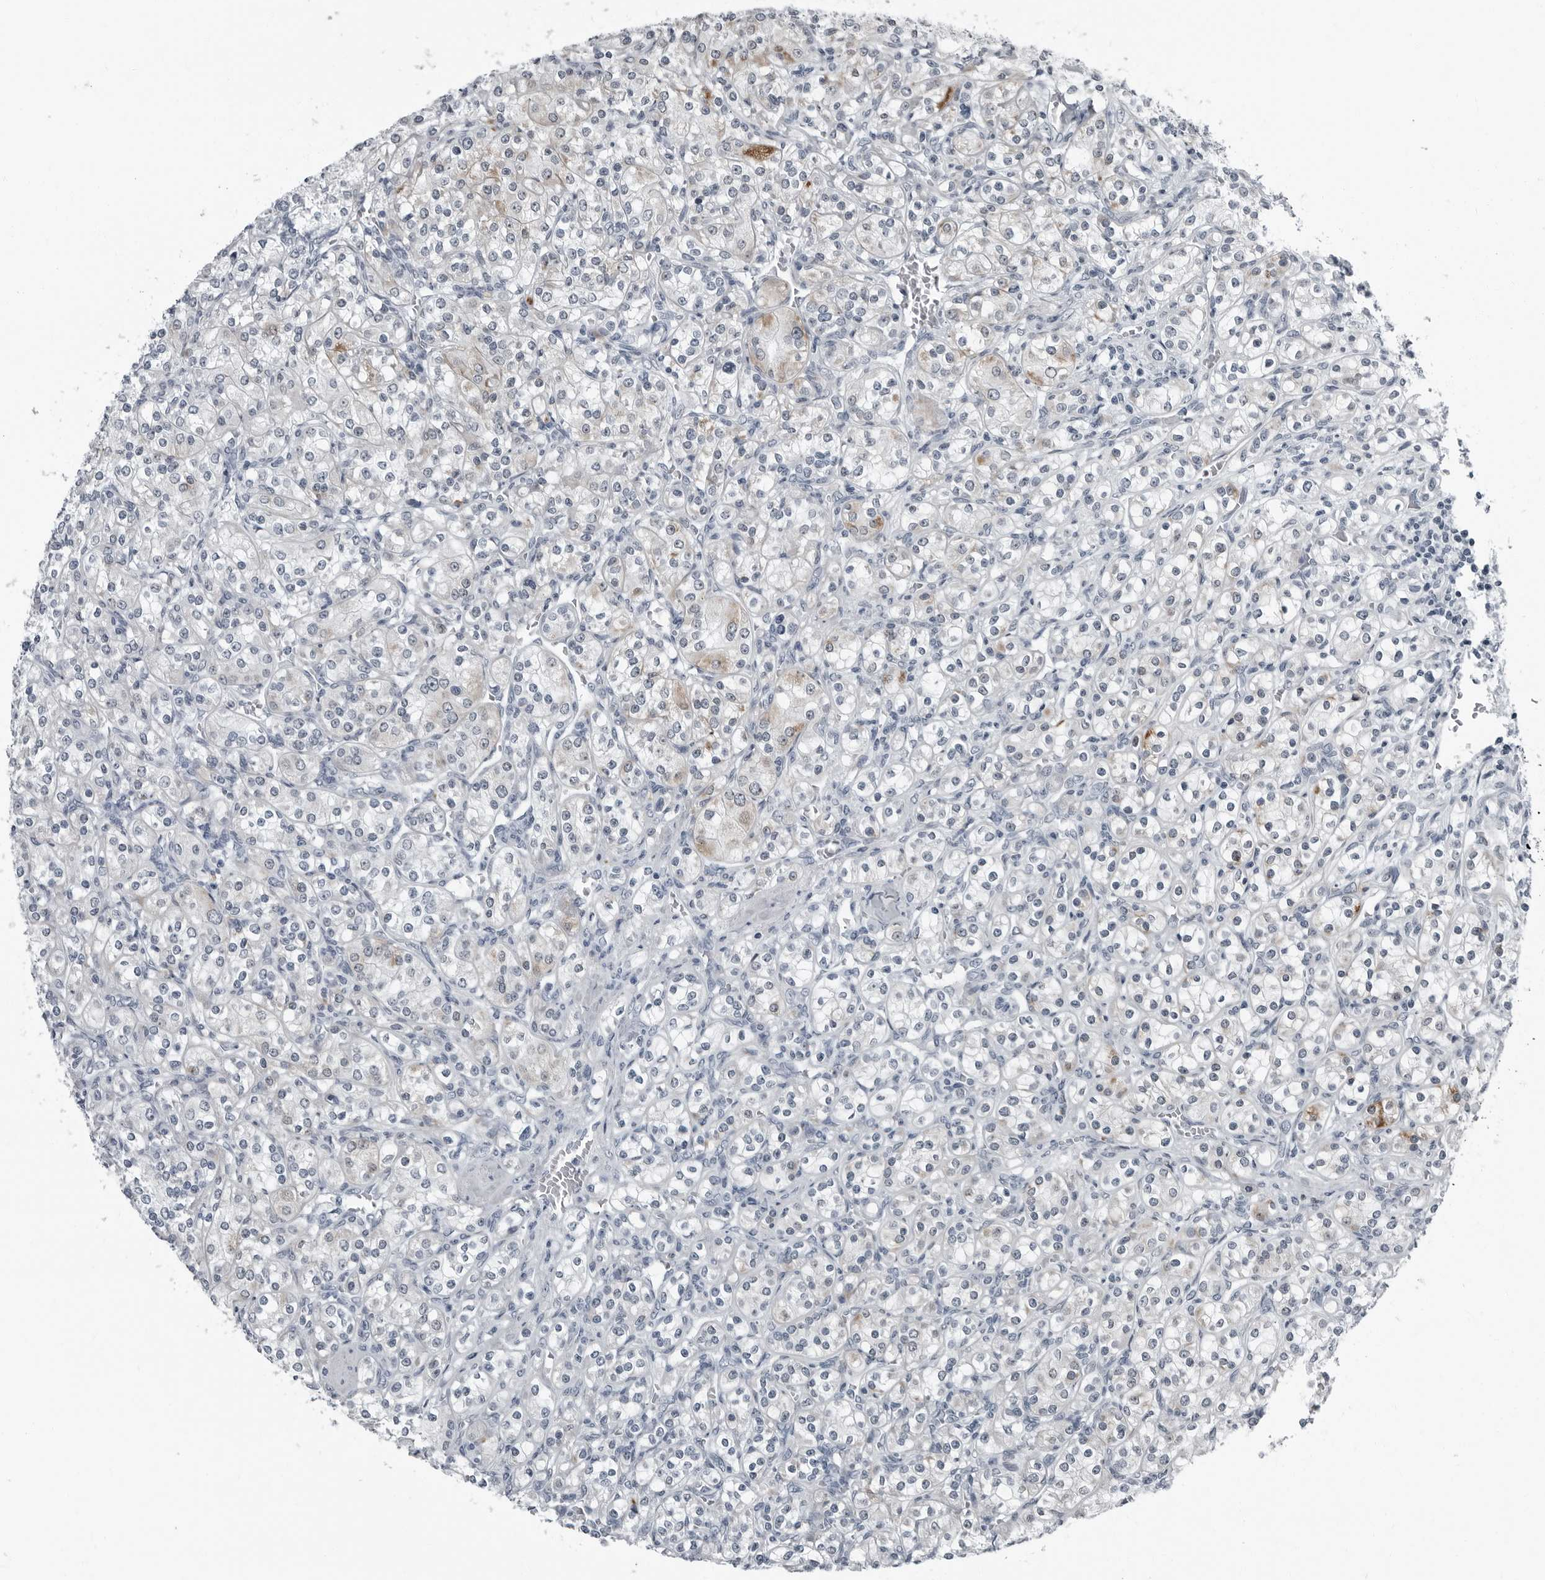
{"staining": {"intensity": "negative", "quantity": "none", "location": "none"}, "tissue": "renal cancer", "cell_type": "Tumor cells", "image_type": "cancer", "snomed": [{"axis": "morphology", "description": "Adenocarcinoma, NOS"}, {"axis": "topography", "description": "Kidney"}], "caption": "Immunohistochemical staining of renal adenocarcinoma displays no significant expression in tumor cells.", "gene": "PDCD11", "patient": {"sex": "male", "age": 77}}